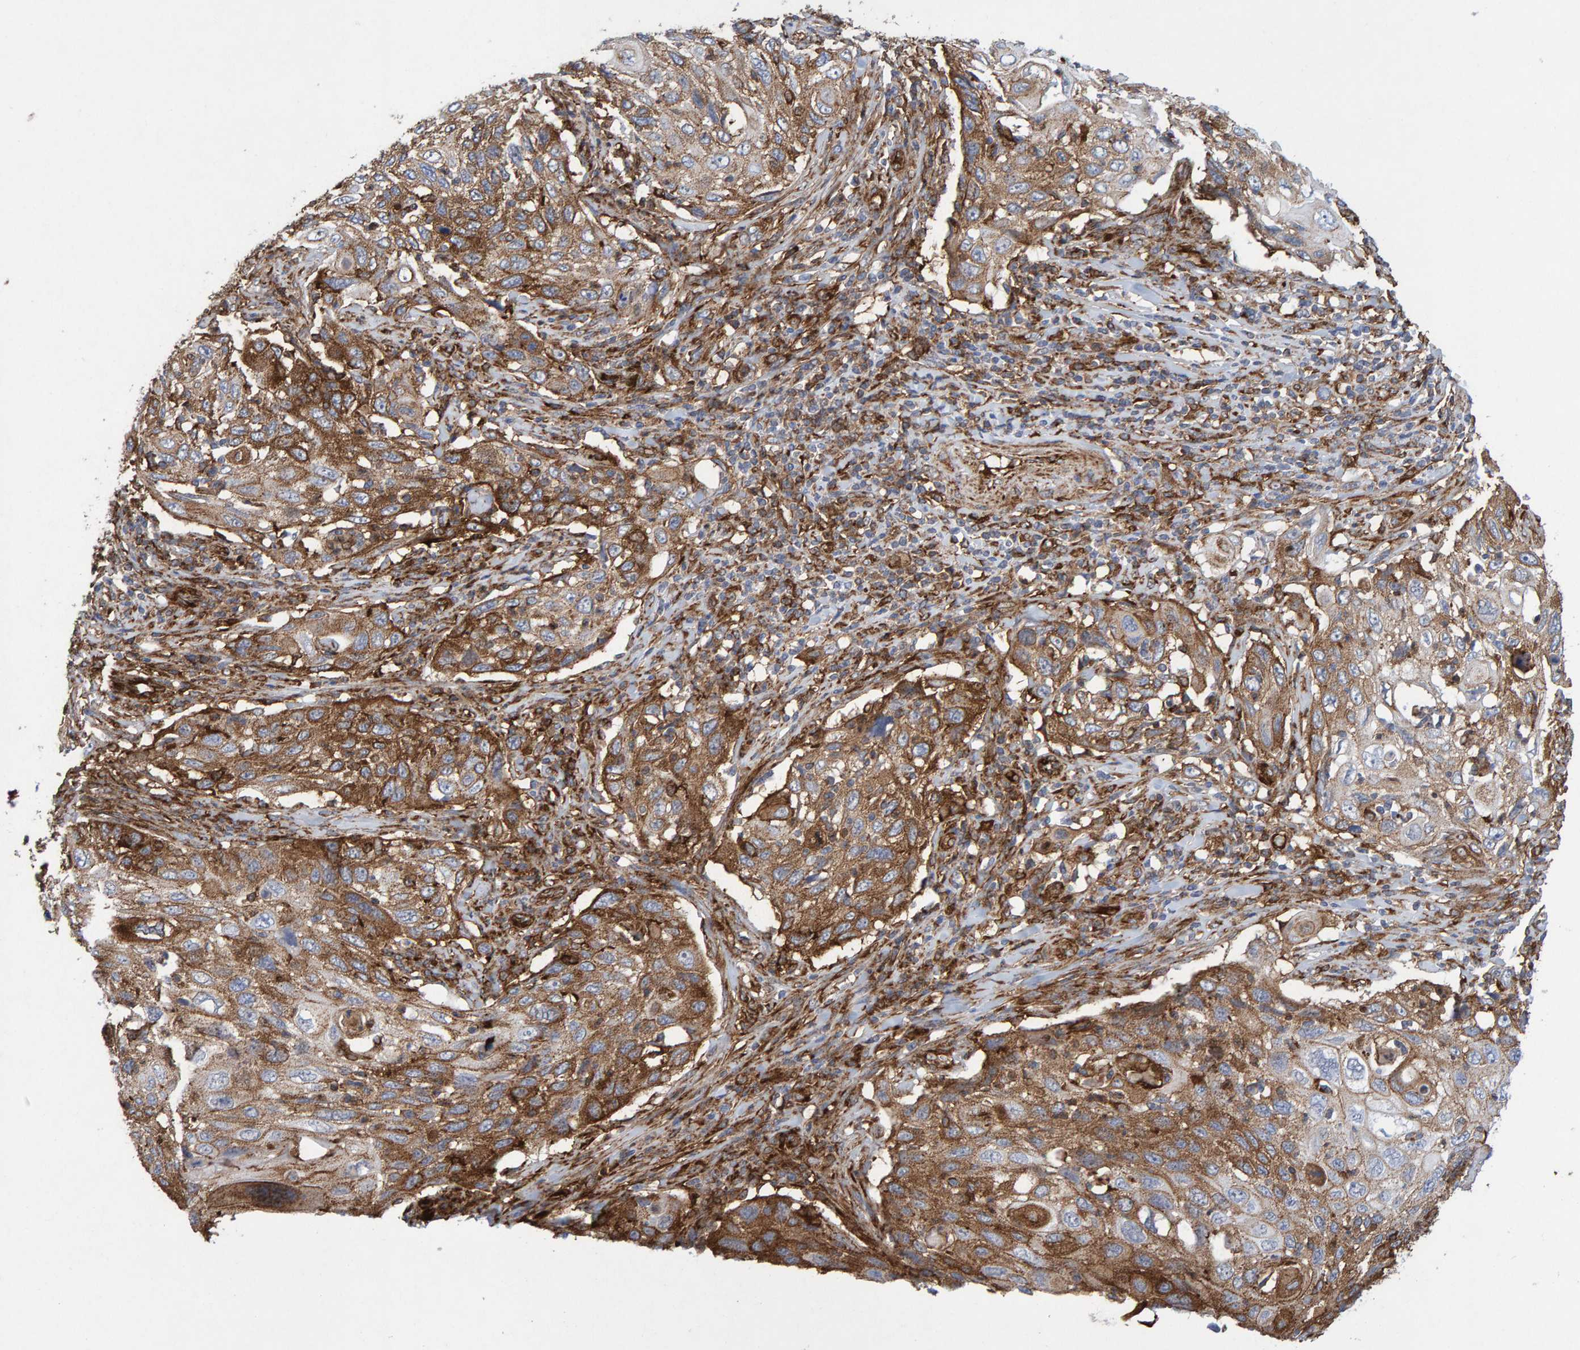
{"staining": {"intensity": "strong", "quantity": ">75%", "location": "cytoplasmic/membranous"}, "tissue": "cervical cancer", "cell_type": "Tumor cells", "image_type": "cancer", "snomed": [{"axis": "morphology", "description": "Squamous cell carcinoma, NOS"}, {"axis": "topography", "description": "Cervix"}], "caption": "This is an image of immunohistochemistry (IHC) staining of squamous cell carcinoma (cervical), which shows strong positivity in the cytoplasmic/membranous of tumor cells.", "gene": "MVP", "patient": {"sex": "female", "age": 70}}